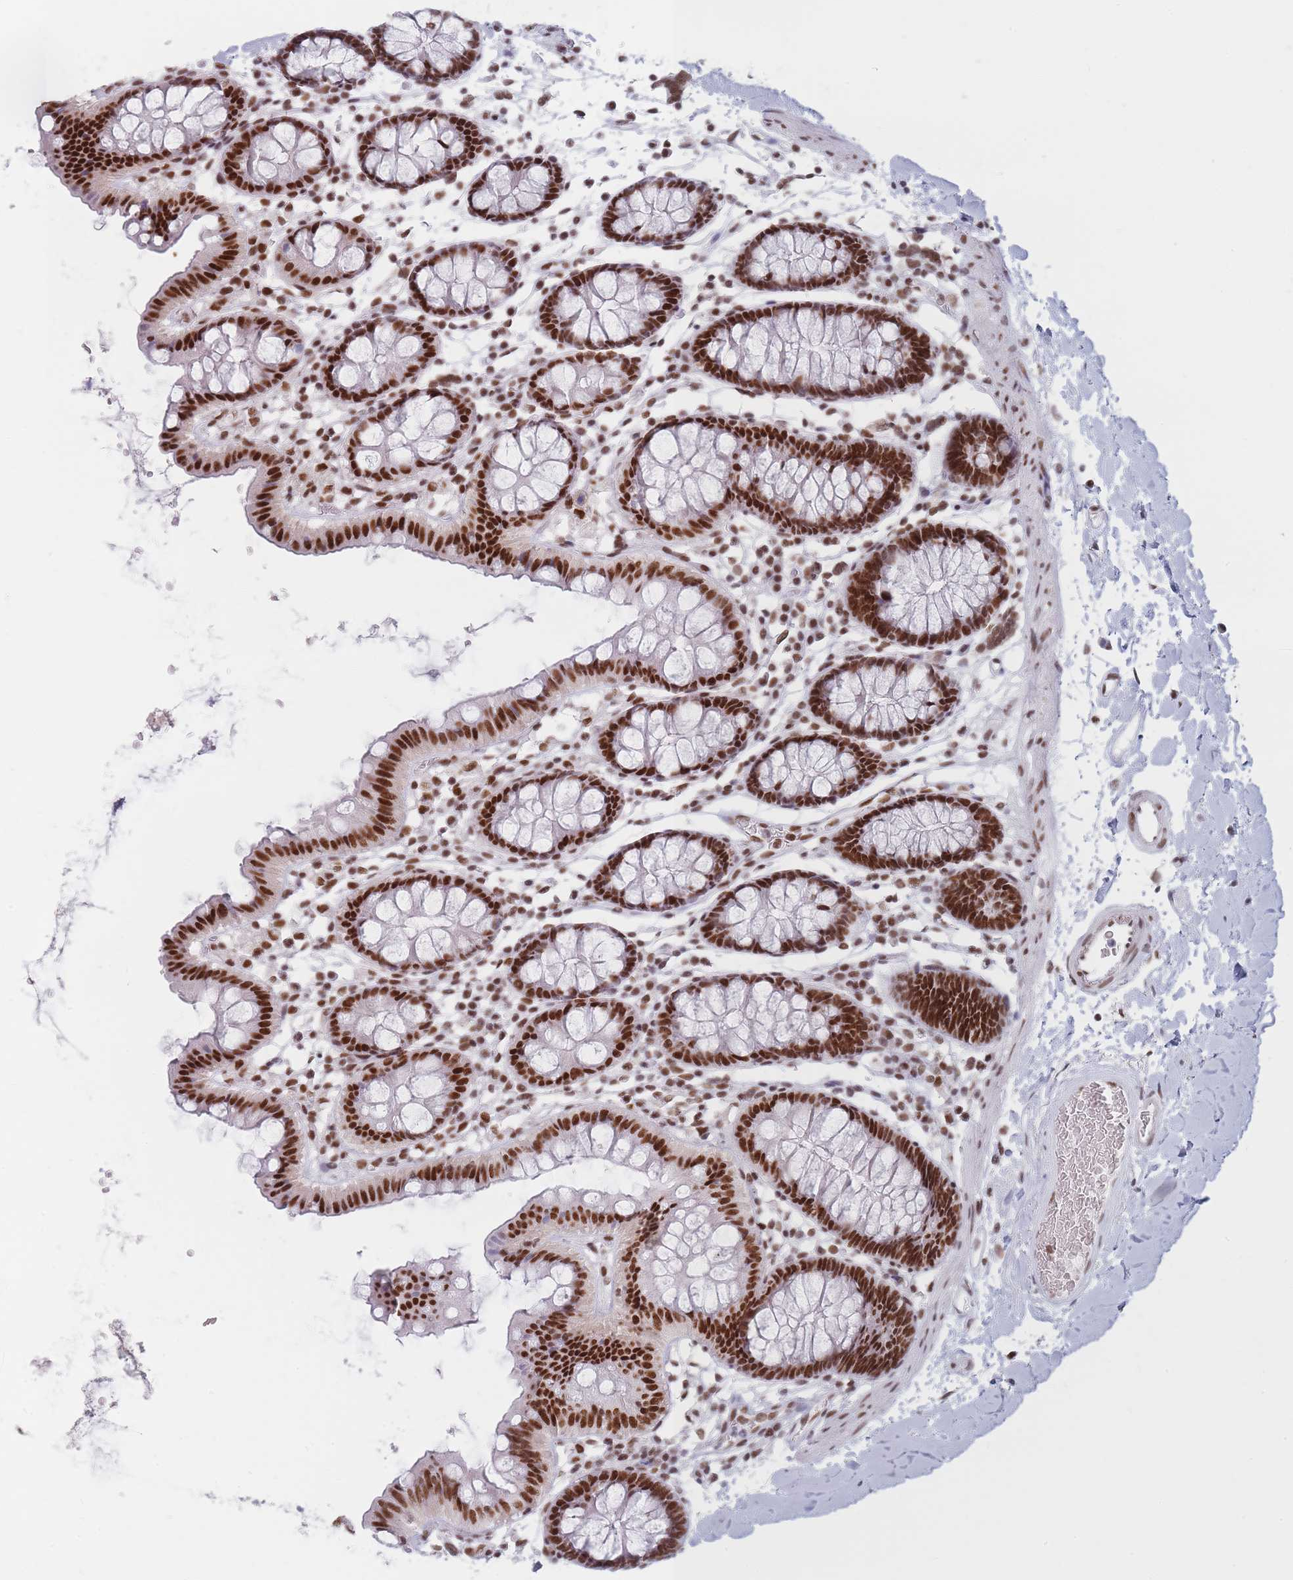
{"staining": {"intensity": "moderate", "quantity": ">75%", "location": "nuclear"}, "tissue": "colon", "cell_type": "Endothelial cells", "image_type": "normal", "snomed": [{"axis": "morphology", "description": "Normal tissue, NOS"}, {"axis": "topography", "description": "Colon"}], "caption": "Moderate nuclear expression for a protein is present in approximately >75% of endothelial cells of unremarkable colon using IHC.", "gene": "SAFB2", "patient": {"sex": "male", "age": 75}}